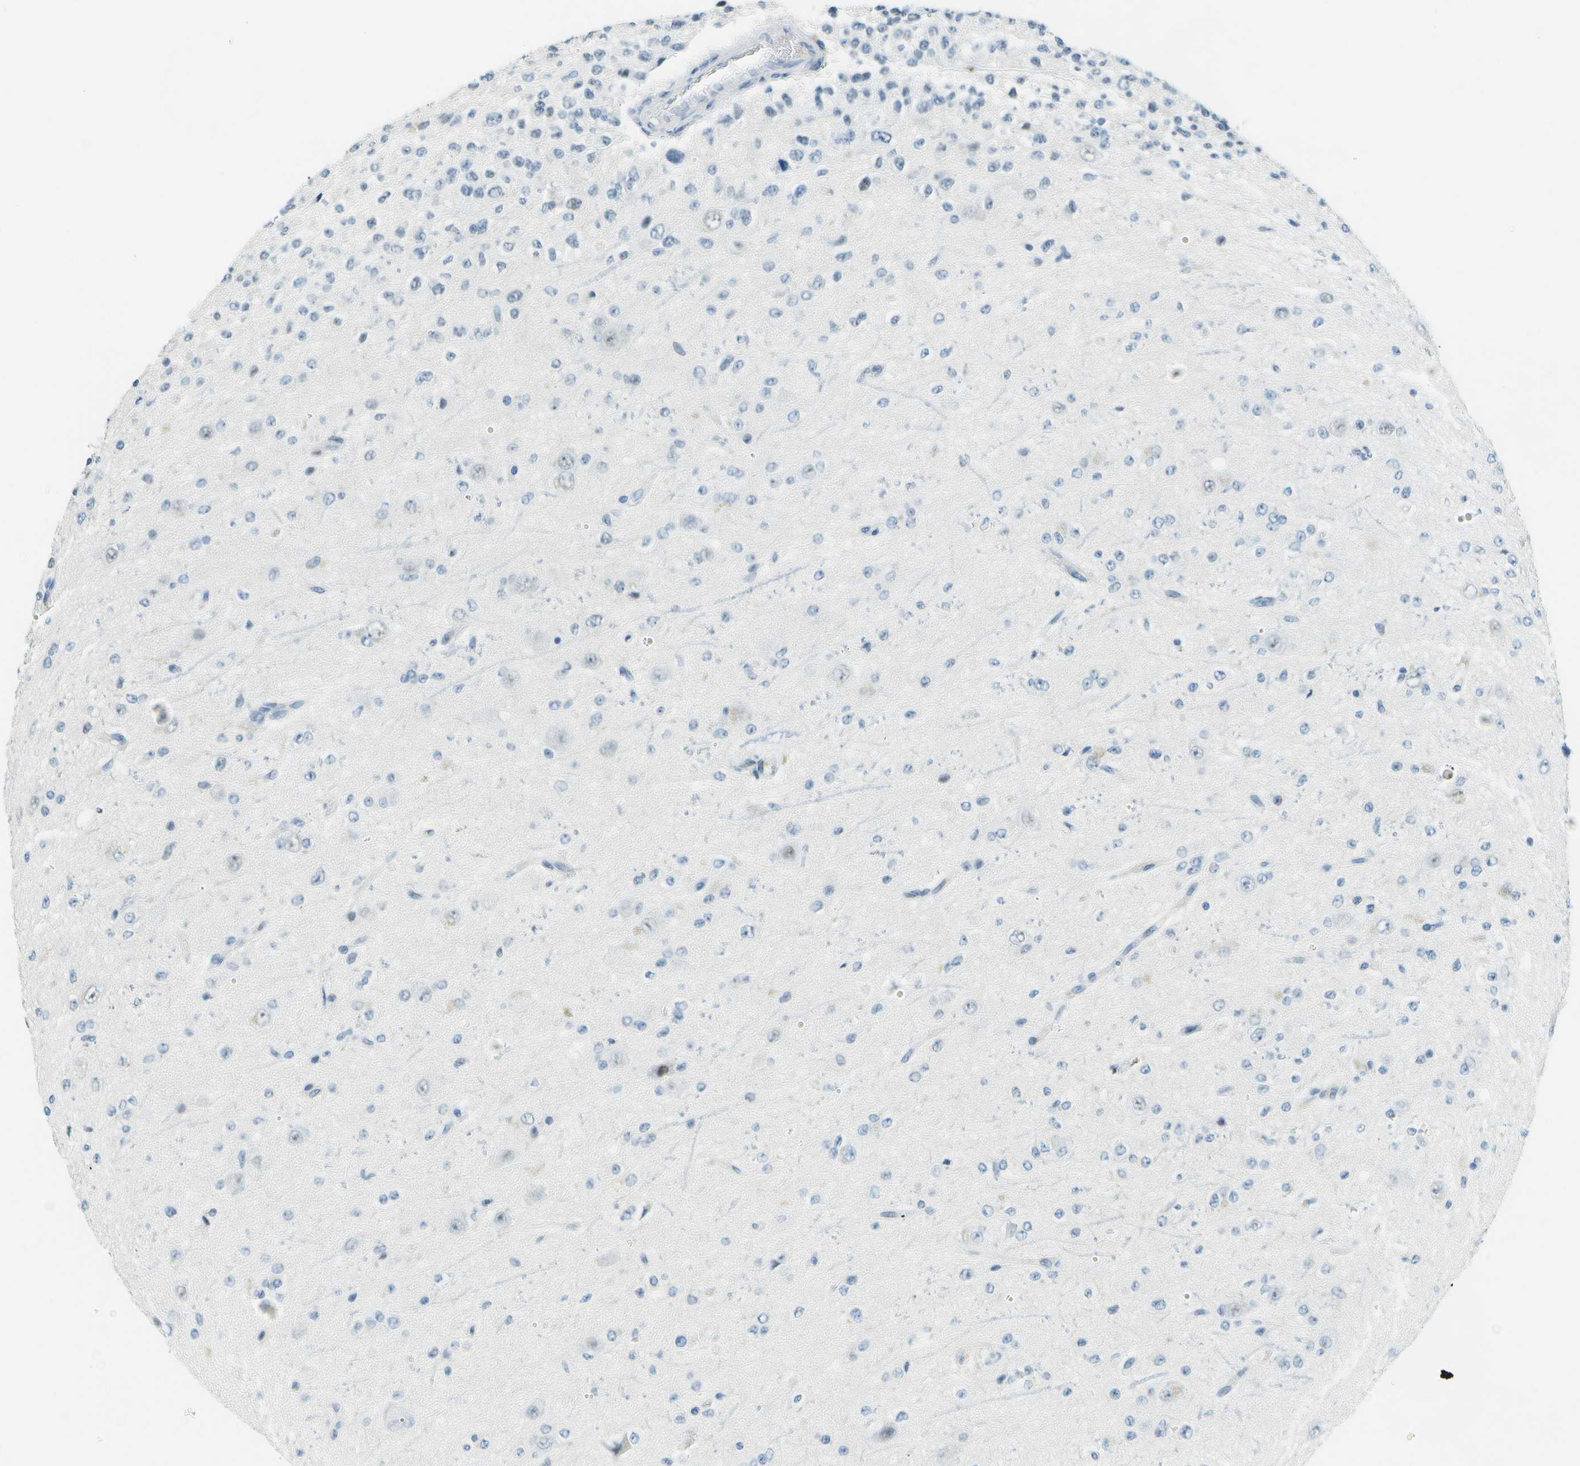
{"staining": {"intensity": "negative", "quantity": "none", "location": "none"}, "tissue": "glioma", "cell_type": "Tumor cells", "image_type": "cancer", "snomed": [{"axis": "morphology", "description": "Glioma, malignant, High grade"}, {"axis": "topography", "description": "pancreas cauda"}], "caption": "Immunohistochemistry (IHC) micrograph of human high-grade glioma (malignant) stained for a protein (brown), which exhibits no expression in tumor cells. Nuclei are stained in blue.", "gene": "NEK11", "patient": {"sex": "male", "age": 60}}